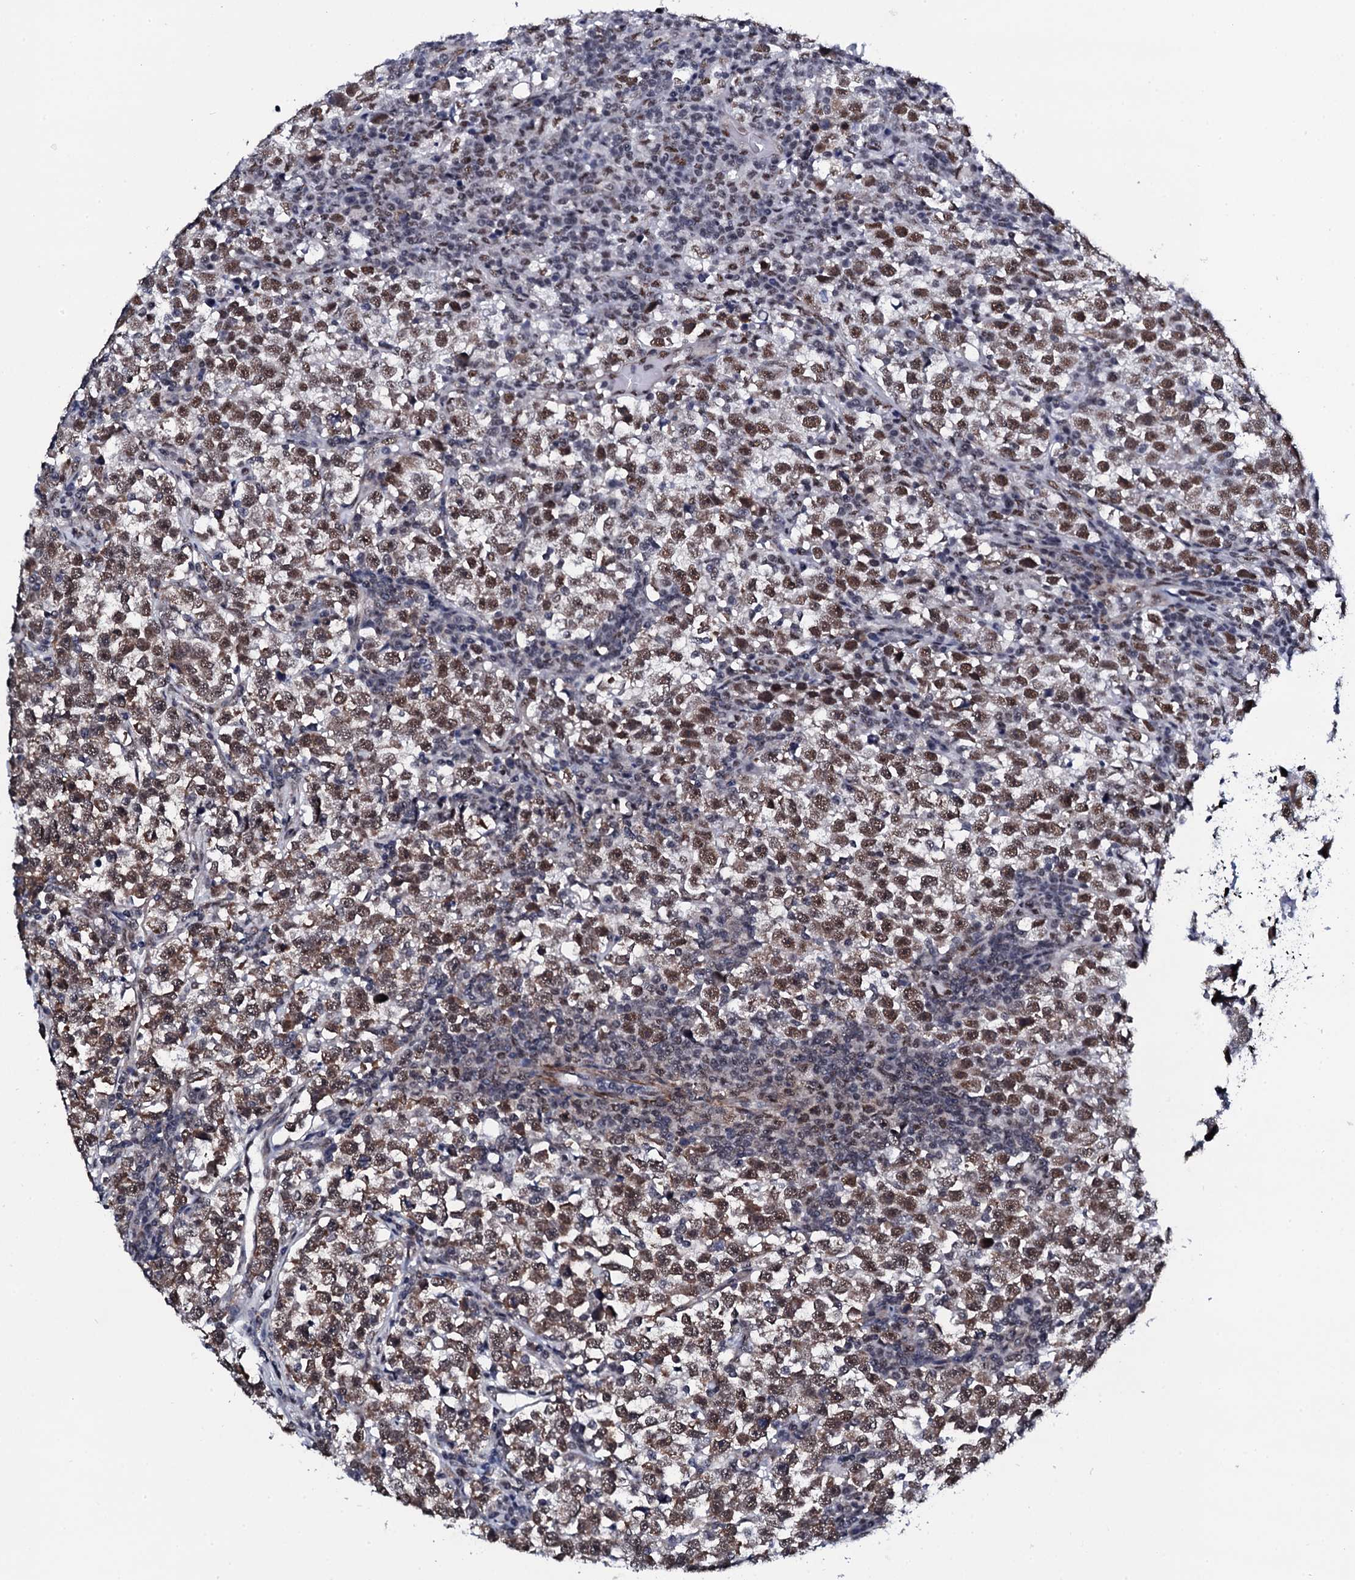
{"staining": {"intensity": "moderate", "quantity": ">75%", "location": "nuclear"}, "tissue": "testis cancer", "cell_type": "Tumor cells", "image_type": "cancer", "snomed": [{"axis": "morphology", "description": "Normal tissue, NOS"}, {"axis": "morphology", "description": "Seminoma, NOS"}, {"axis": "topography", "description": "Testis"}], "caption": "Moderate nuclear protein staining is seen in approximately >75% of tumor cells in testis cancer (seminoma). (DAB = brown stain, brightfield microscopy at high magnification).", "gene": "CWC15", "patient": {"sex": "male", "age": 43}}